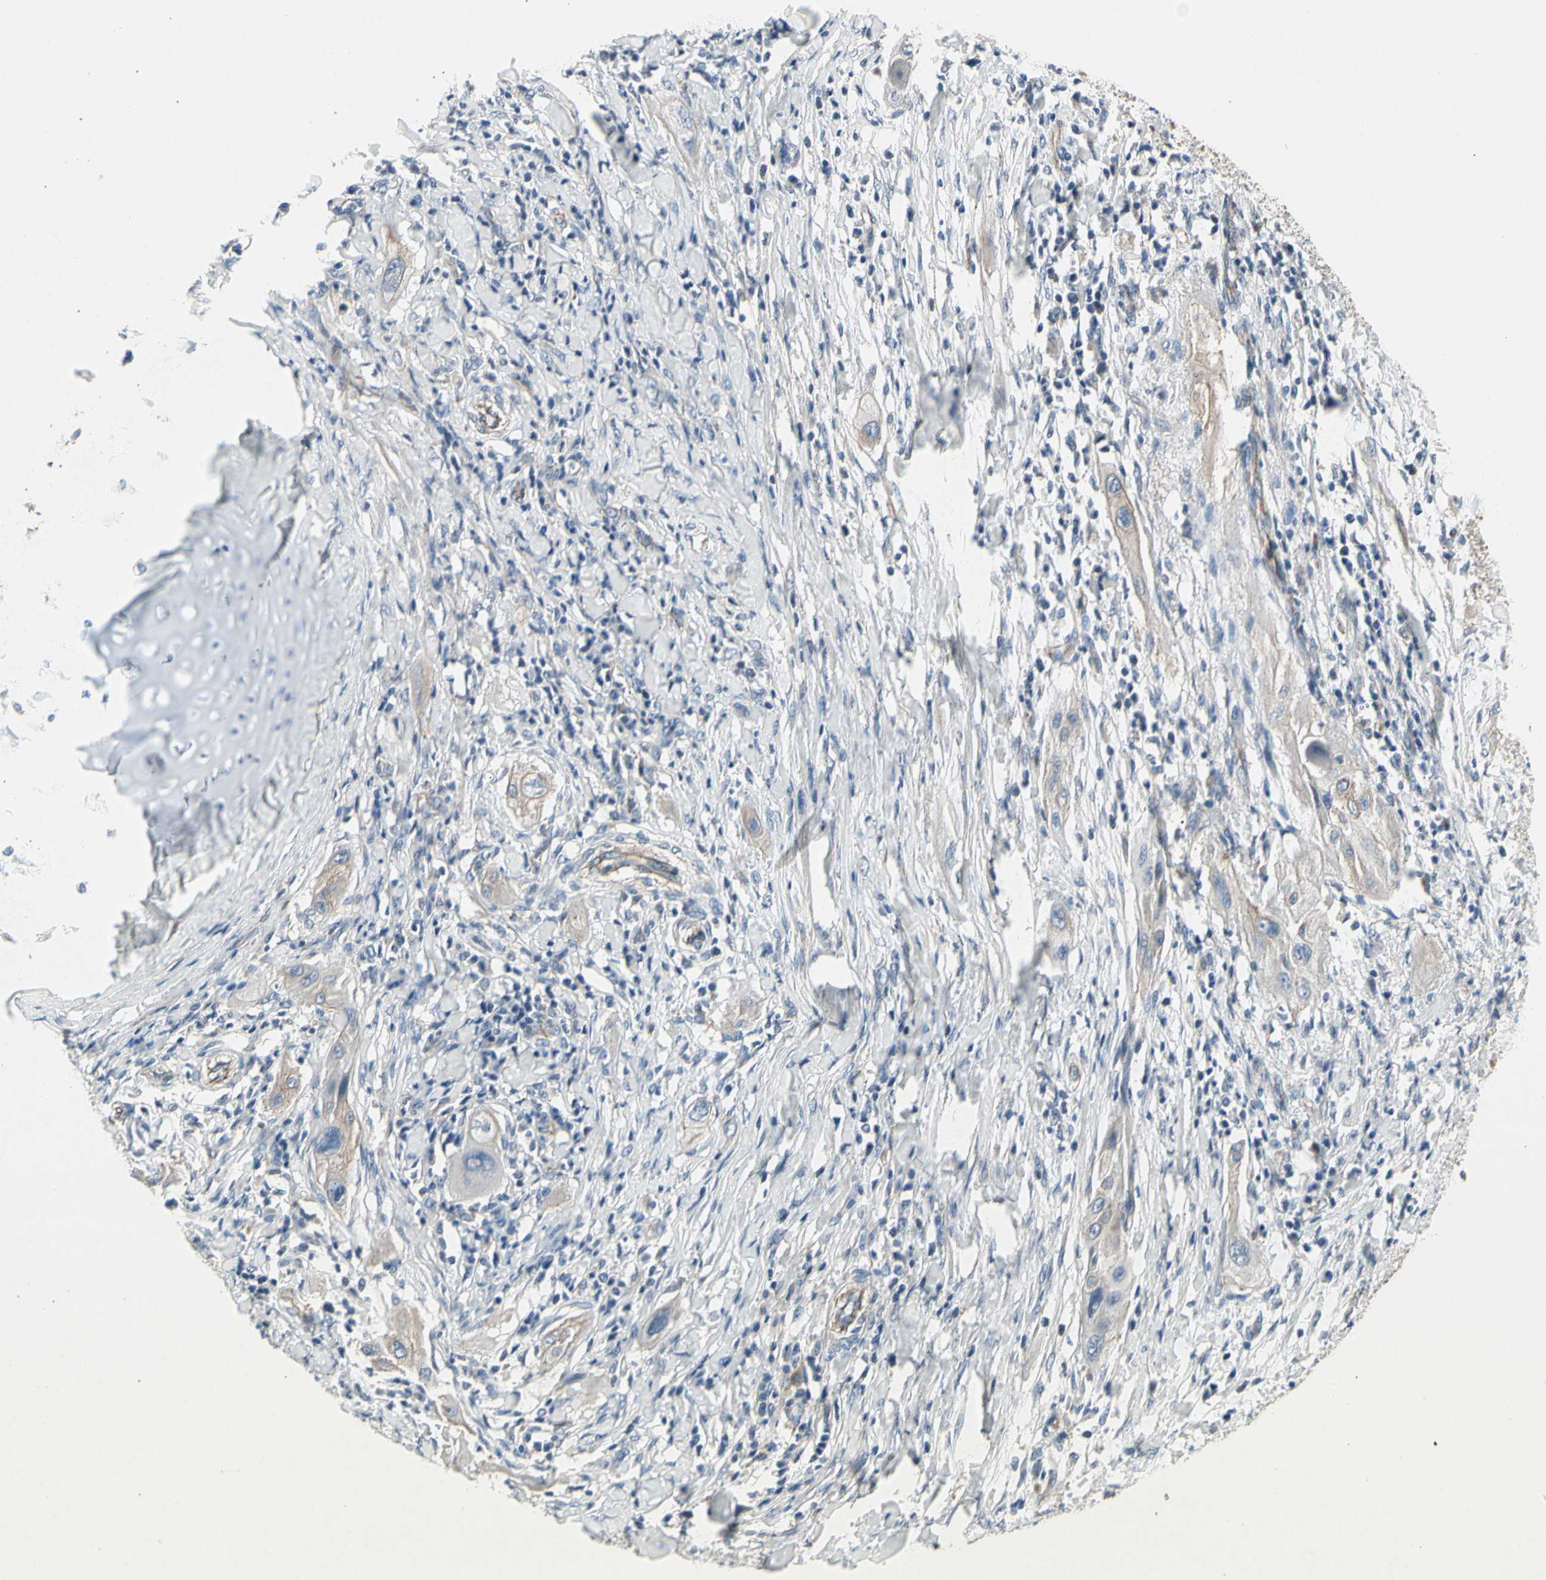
{"staining": {"intensity": "weak", "quantity": "<25%", "location": "cytoplasmic/membranous"}, "tissue": "lung cancer", "cell_type": "Tumor cells", "image_type": "cancer", "snomed": [{"axis": "morphology", "description": "Squamous cell carcinoma, NOS"}, {"axis": "topography", "description": "Lung"}], "caption": "Protein analysis of lung cancer (squamous cell carcinoma) reveals no significant positivity in tumor cells.", "gene": "LGR6", "patient": {"sex": "female", "age": 47}}